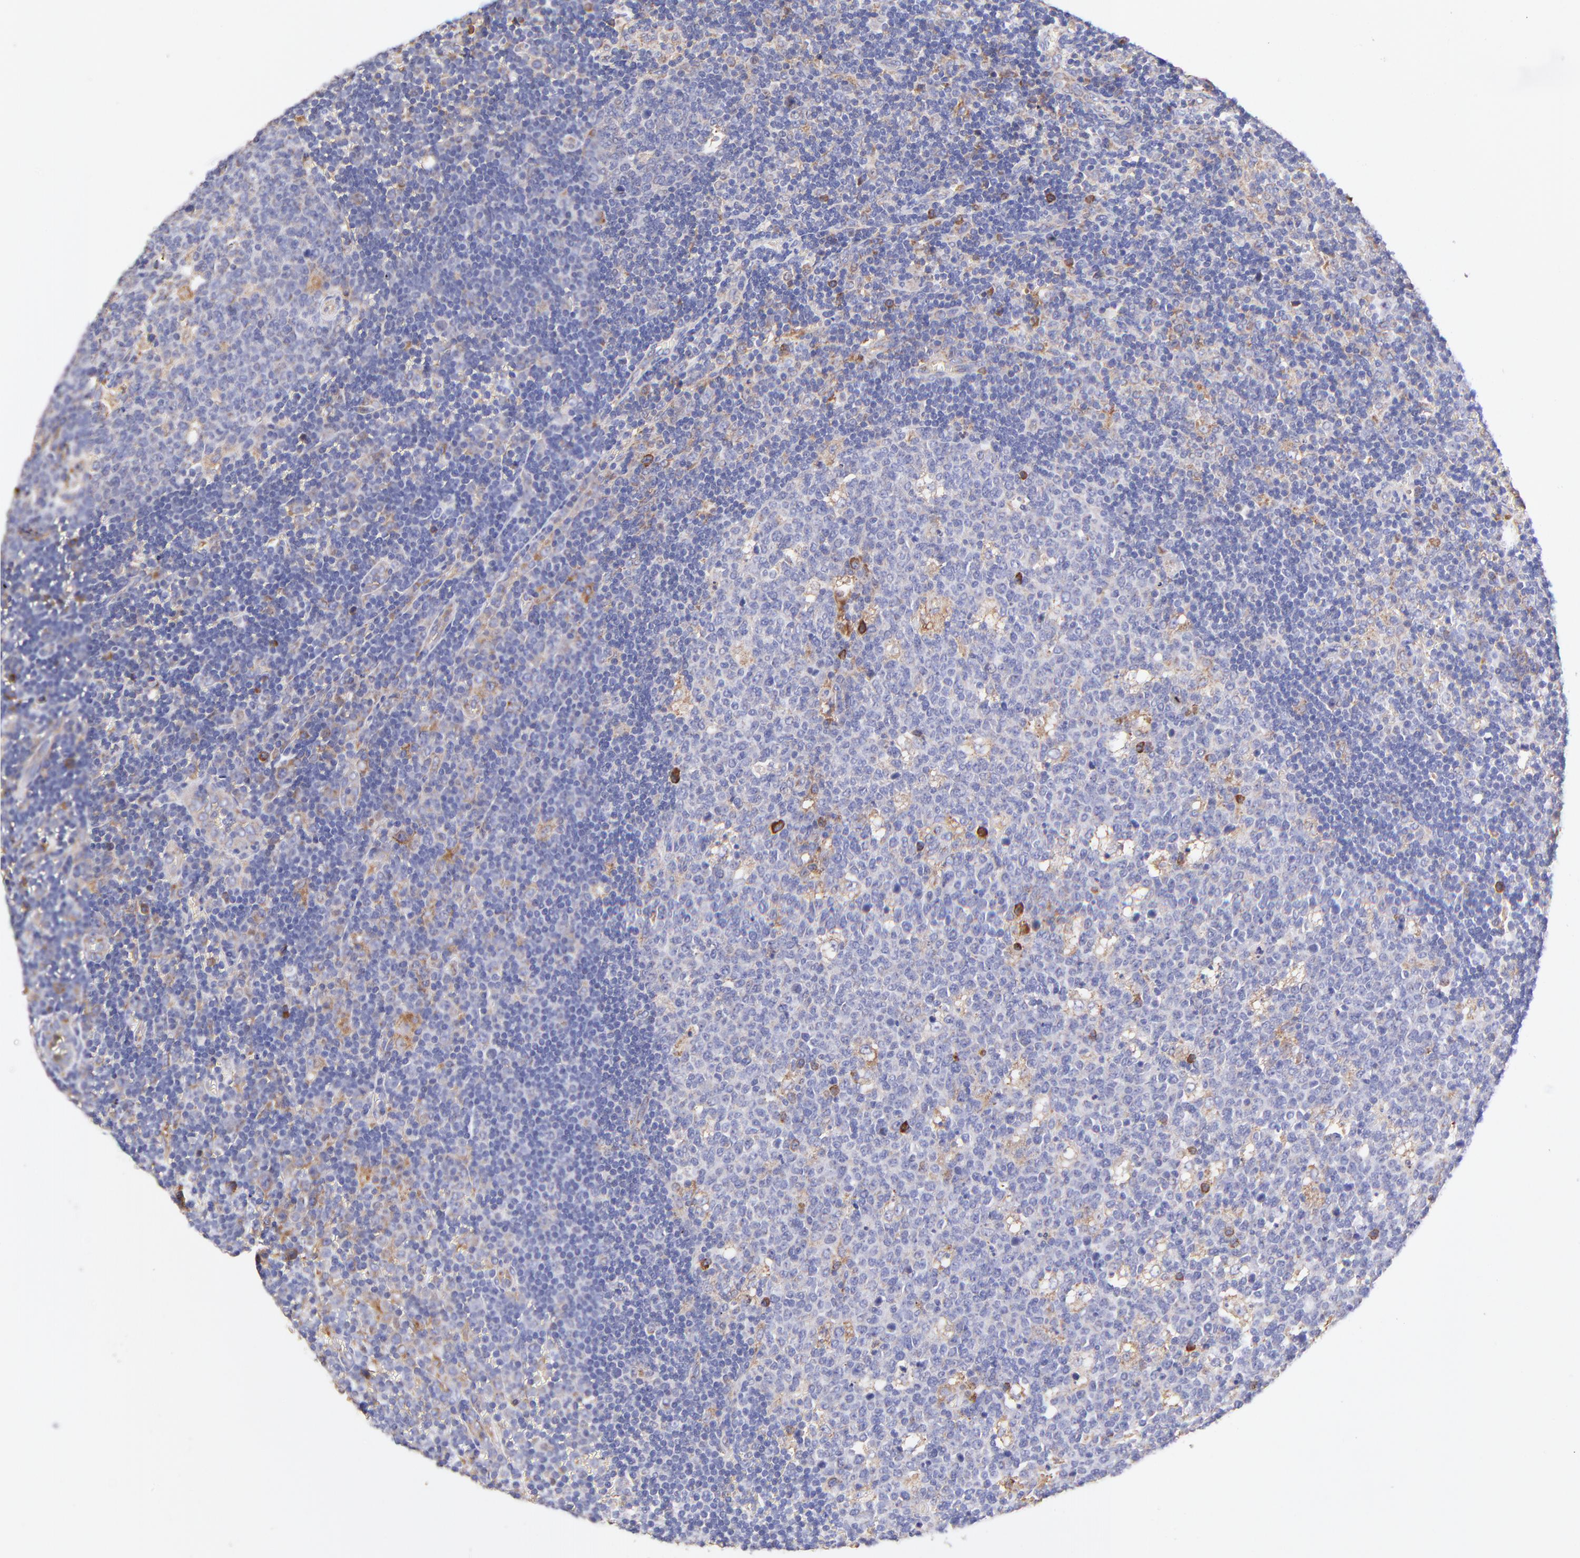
{"staining": {"intensity": "strong", "quantity": "<25%", "location": "cytoplasmic/membranous"}, "tissue": "lymph node", "cell_type": "Germinal center cells", "image_type": "normal", "snomed": [{"axis": "morphology", "description": "Normal tissue, NOS"}, {"axis": "topography", "description": "Lymph node"}, {"axis": "topography", "description": "Salivary gland"}], "caption": "Immunohistochemical staining of normal human lymph node reveals medium levels of strong cytoplasmic/membranous positivity in approximately <25% of germinal center cells.", "gene": "PREX1", "patient": {"sex": "male", "age": 8}}